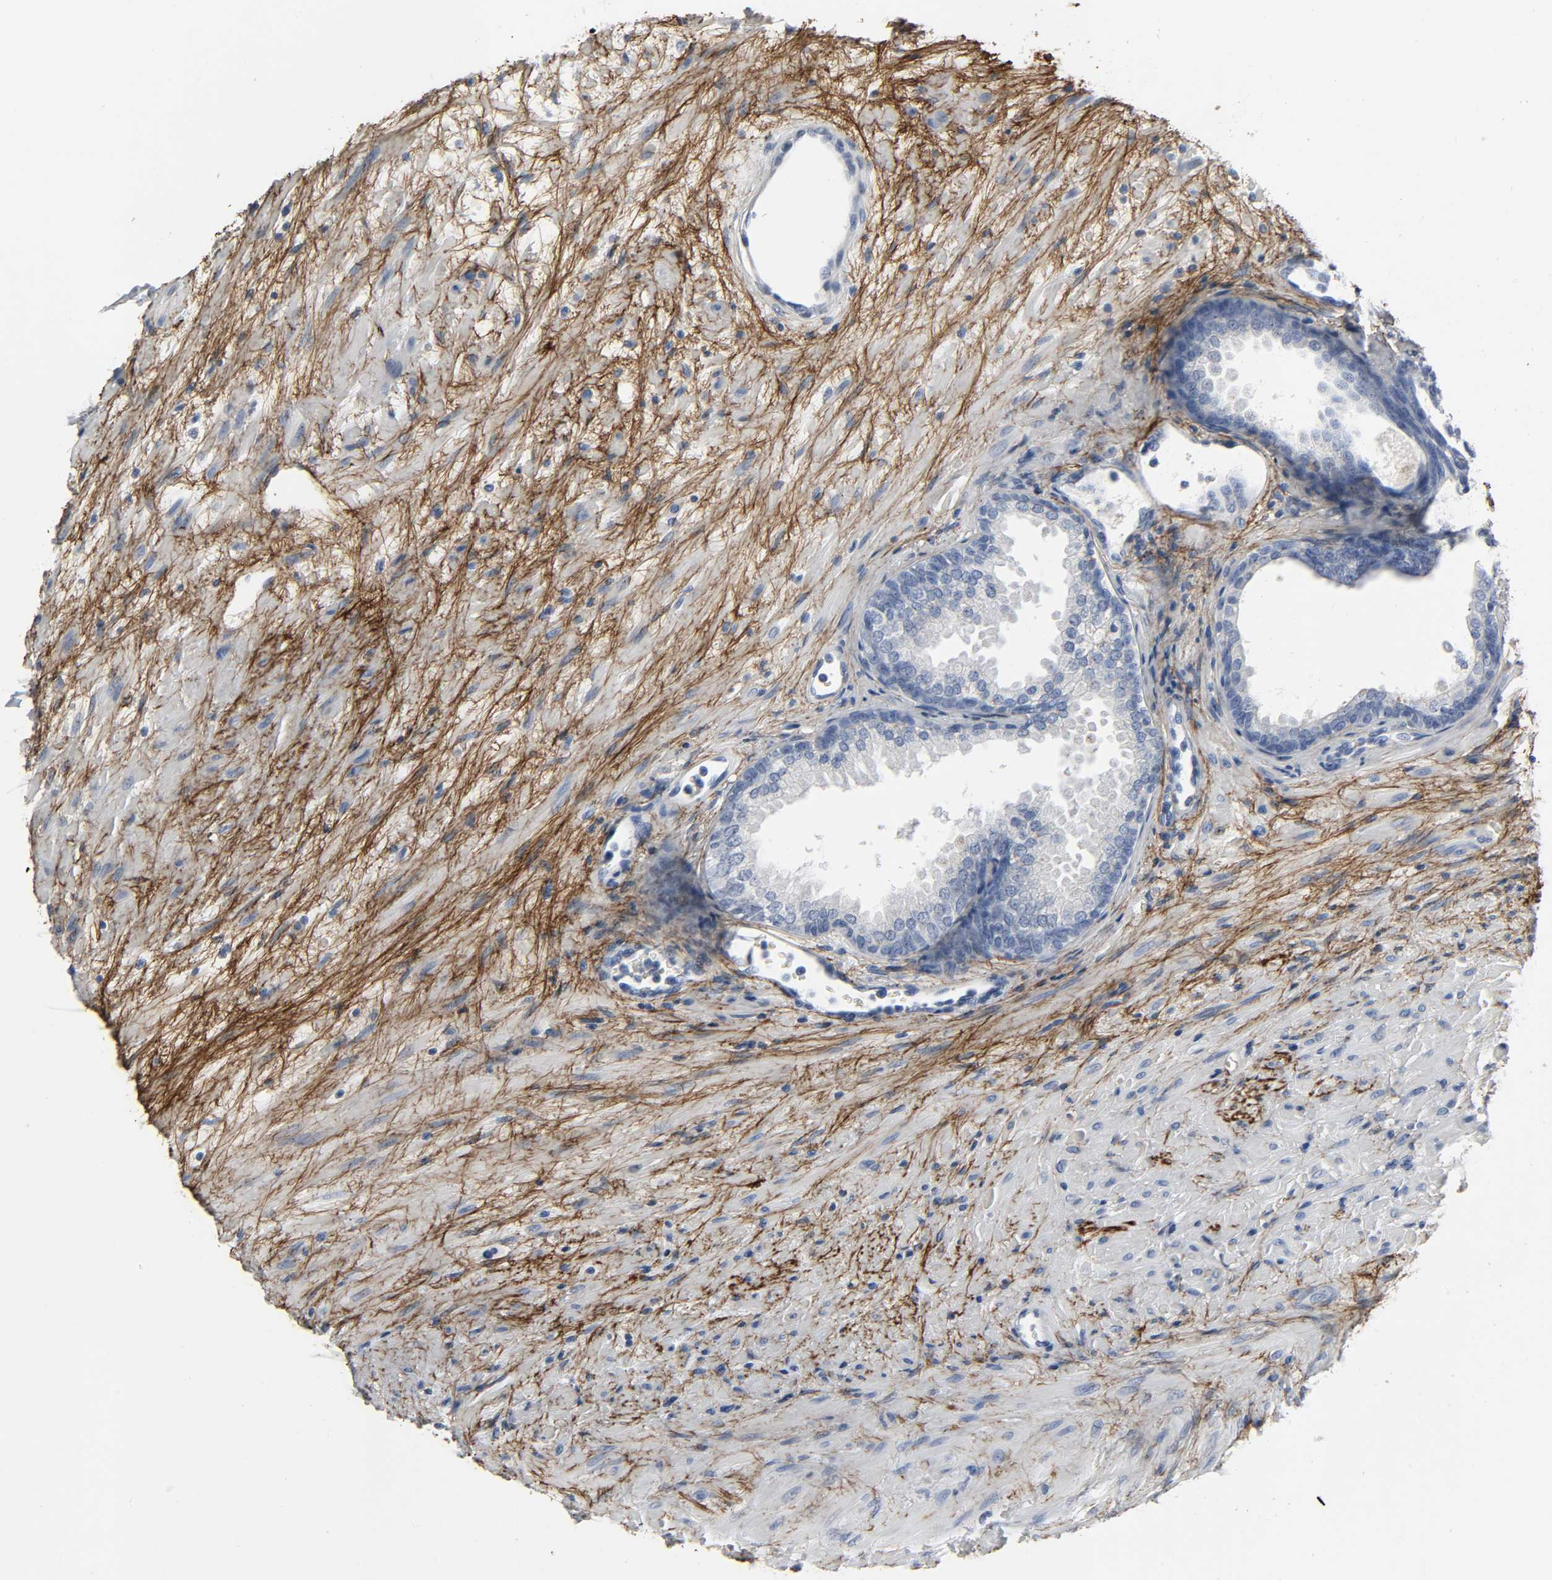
{"staining": {"intensity": "negative", "quantity": "none", "location": "none"}, "tissue": "prostate", "cell_type": "Glandular cells", "image_type": "normal", "snomed": [{"axis": "morphology", "description": "Normal tissue, NOS"}, {"axis": "topography", "description": "Prostate"}], "caption": "The immunohistochemistry (IHC) photomicrograph has no significant staining in glandular cells of prostate.", "gene": "FBLN5", "patient": {"sex": "male", "age": 76}}